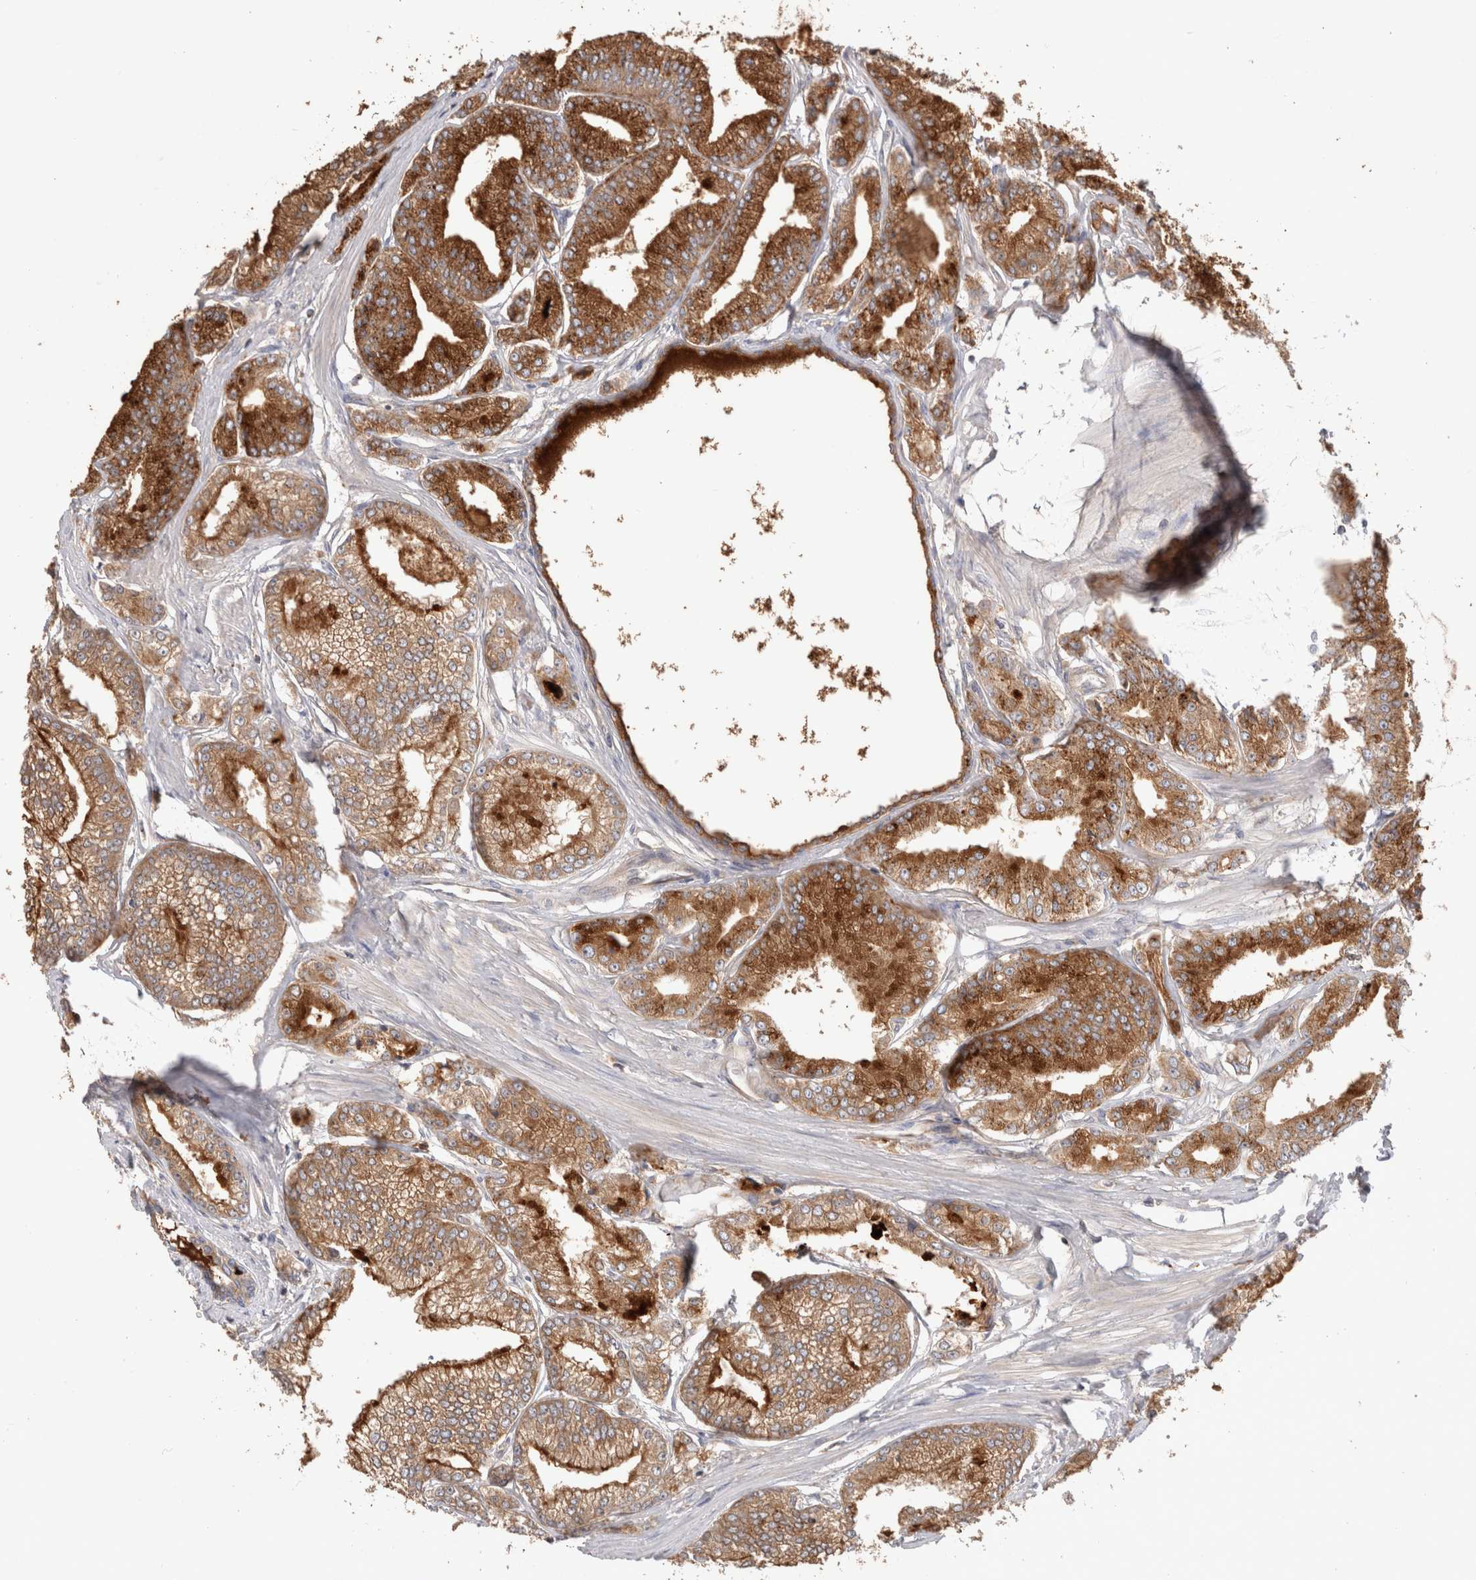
{"staining": {"intensity": "moderate", "quantity": ">75%", "location": "cytoplasmic/membranous"}, "tissue": "prostate cancer", "cell_type": "Tumor cells", "image_type": "cancer", "snomed": [{"axis": "morphology", "description": "Adenocarcinoma, Low grade"}, {"axis": "topography", "description": "Prostate"}], "caption": "A brown stain highlights moderate cytoplasmic/membranous positivity of a protein in prostate cancer tumor cells.", "gene": "NXT2", "patient": {"sex": "male", "age": 52}}